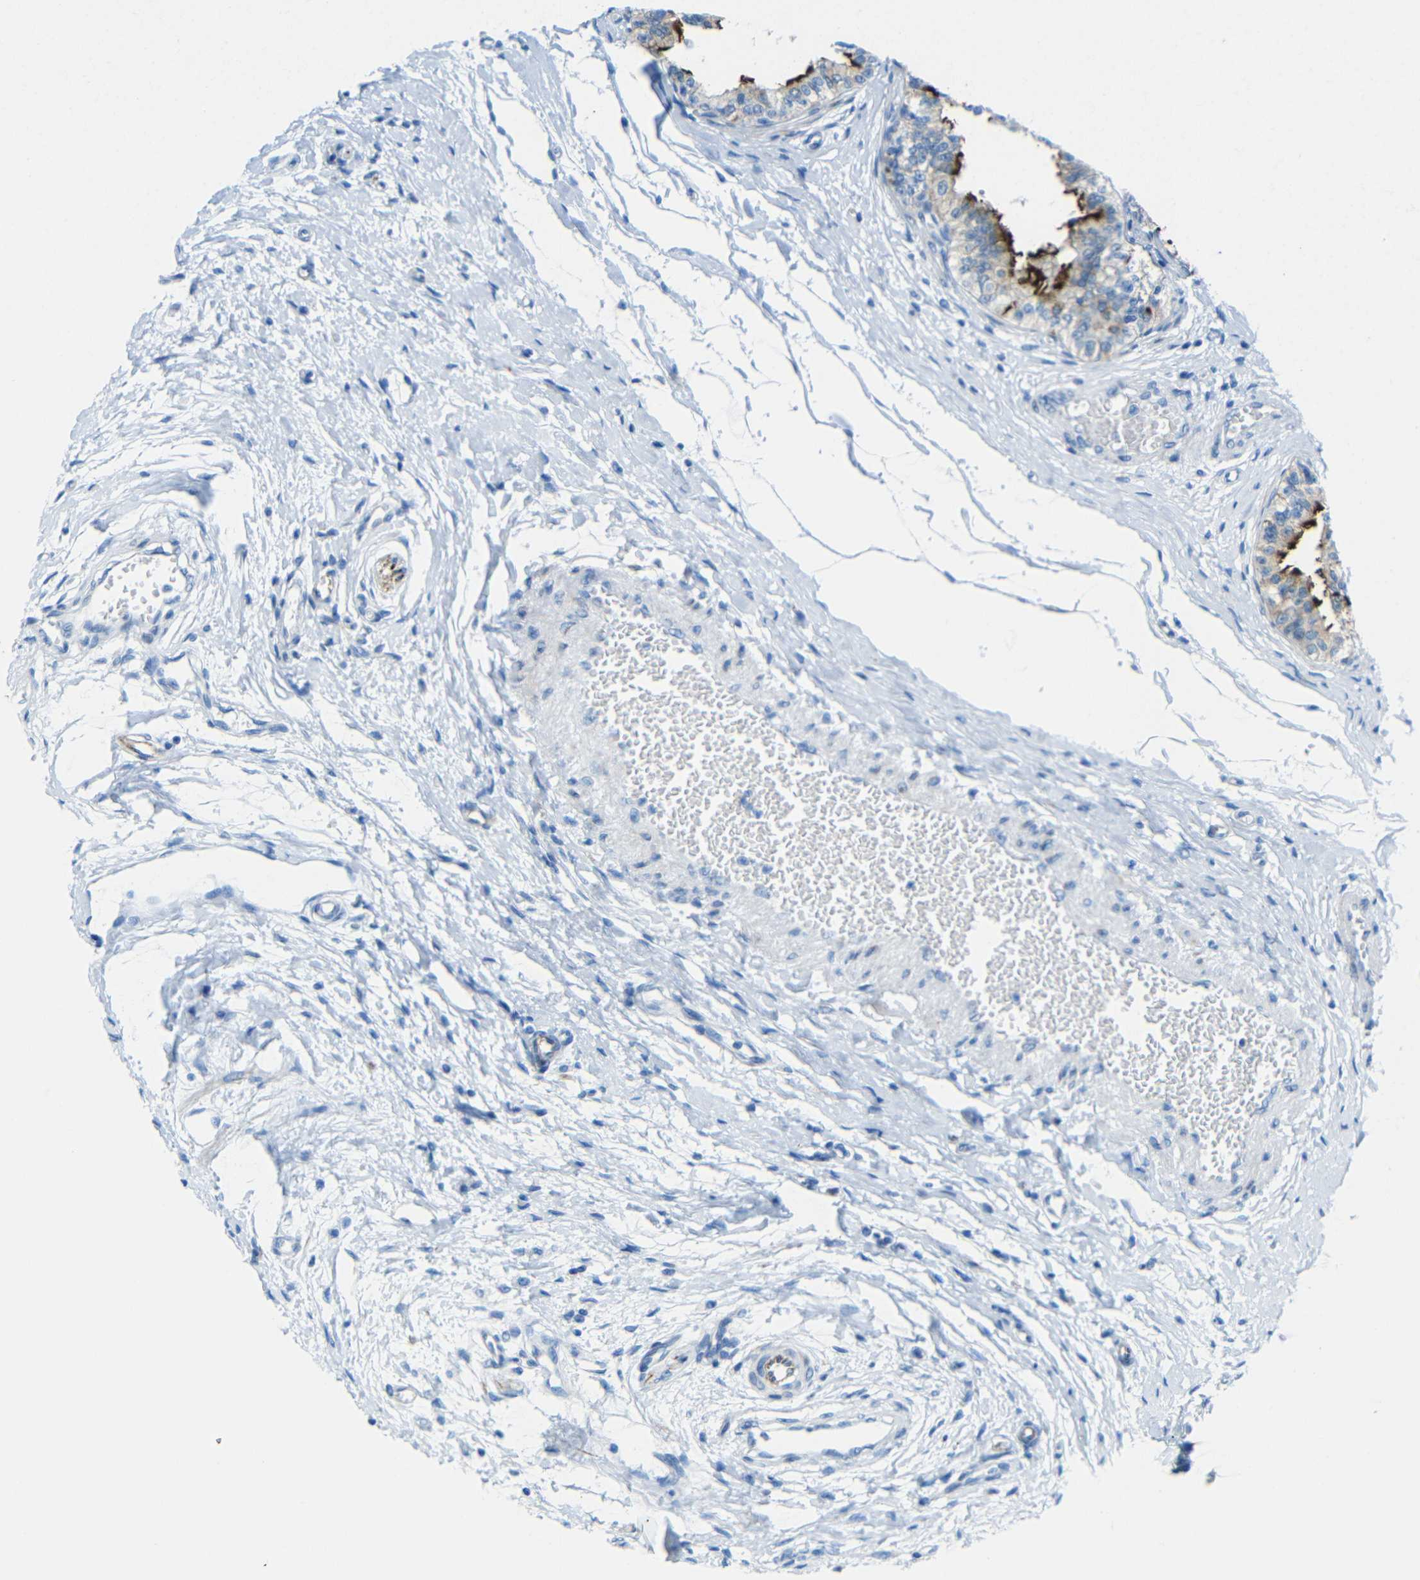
{"staining": {"intensity": "strong", "quantity": ">75%", "location": "cytoplasmic/membranous"}, "tissue": "epididymis", "cell_type": "Glandular cells", "image_type": "normal", "snomed": [{"axis": "morphology", "description": "Normal tissue, NOS"}, {"axis": "morphology", "description": "Adenocarcinoma, metastatic, NOS"}, {"axis": "topography", "description": "Testis"}, {"axis": "topography", "description": "Epididymis"}], "caption": "Brown immunohistochemical staining in normal epididymis displays strong cytoplasmic/membranous positivity in about >75% of glandular cells. The staining was performed using DAB (3,3'-diaminobenzidine), with brown indicating positive protein expression. Nuclei are stained blue with hematoxylin.", "gene": "TUBB4B", "patient": {"sex": "male", "age": 26}}